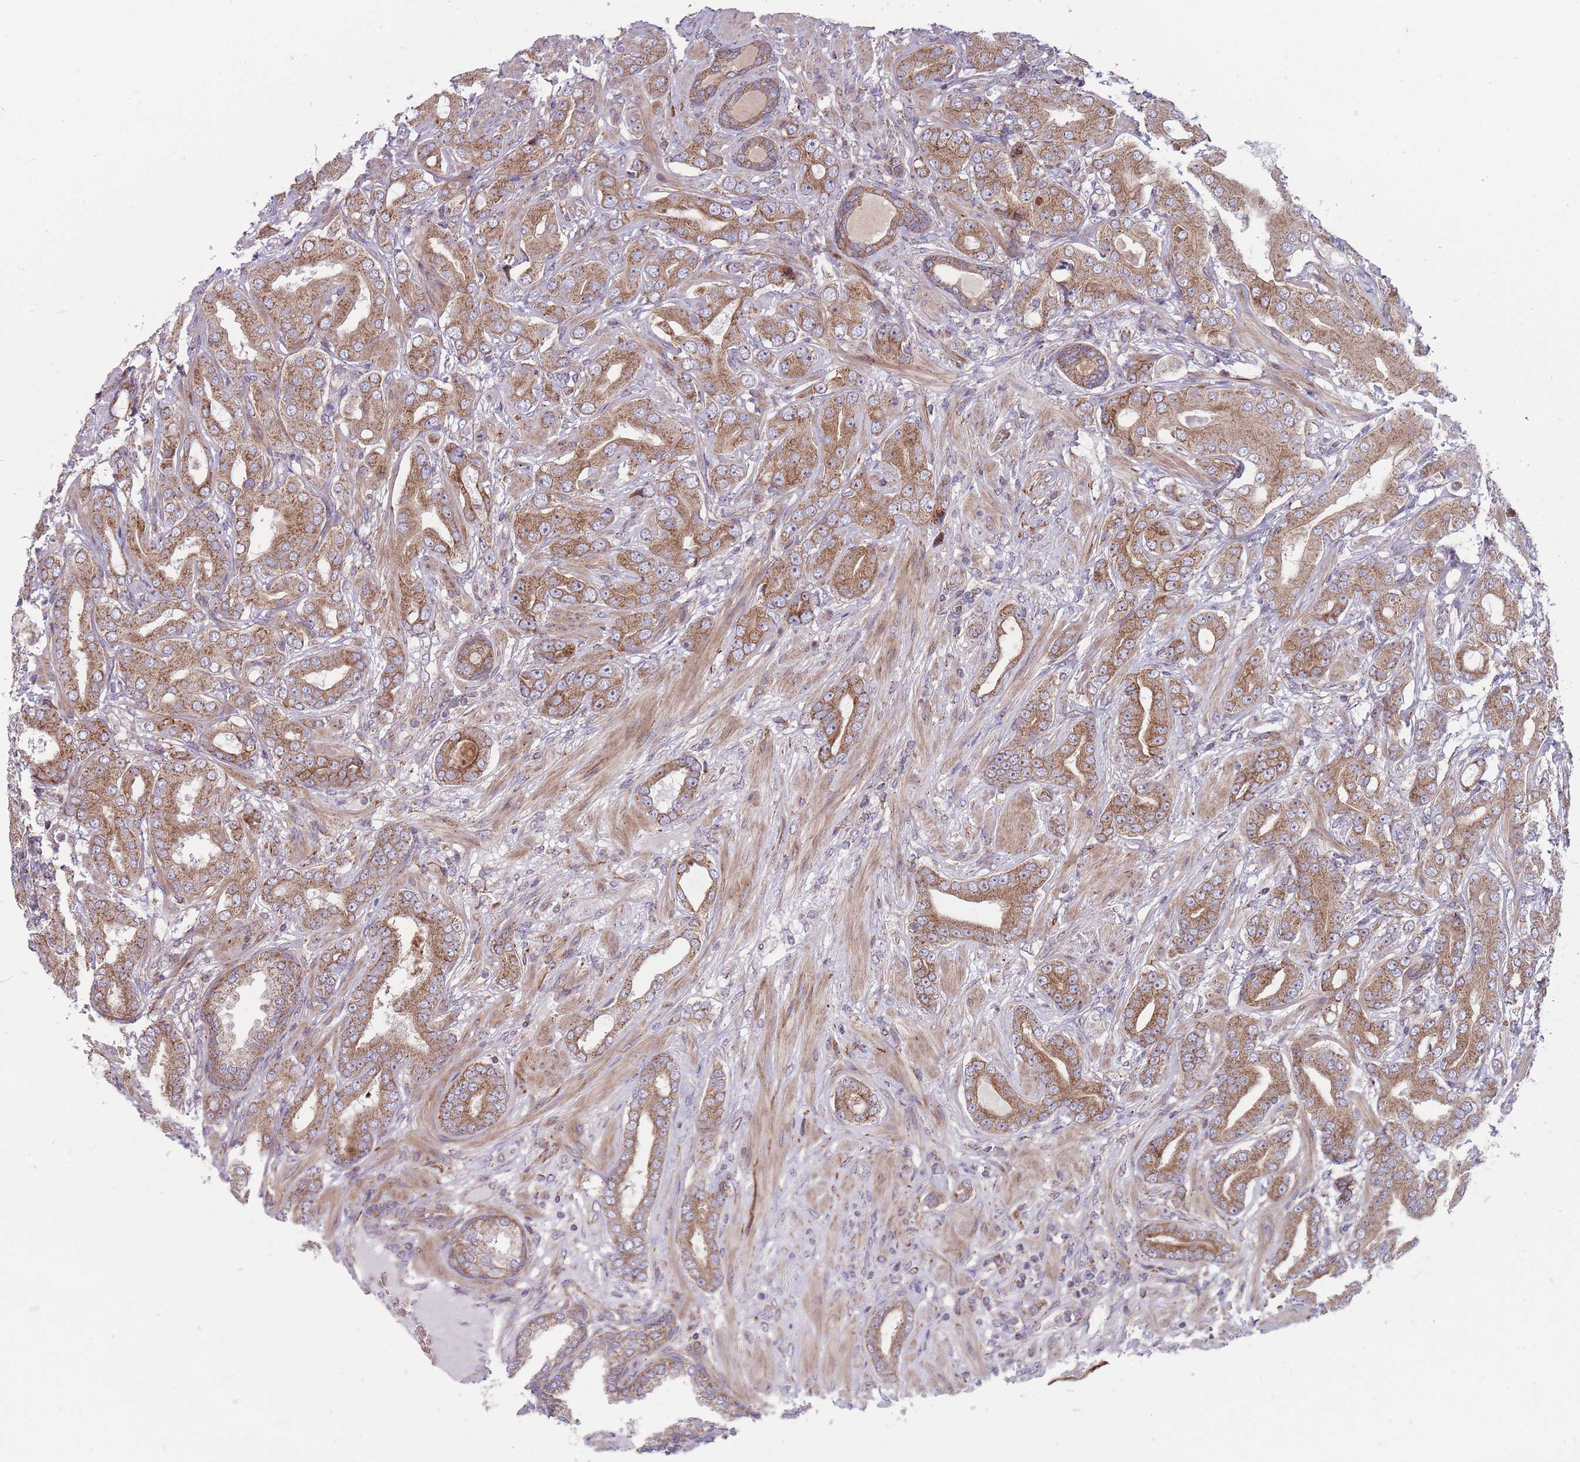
{"staining": {"intensity": "strong", "quantity": ">75%", "location": "cytoplasmic/membranous"}, "tissue": "prostate cancer", "cell_type": "Tumor cells", "image_type": "cancer", "snomed": [{"axis": "morphology", "description": "Adenocarcinoma, Low grade"}, {"axis": "topography", "description": "Prostate"}], "caption": "Protein expression analysis of prostate adenocarcinoma (low-grade) shows strong cytoplasmic/membranous positivity in about >75% of tumor cells.", "gene": "ANKRD10", "patient": {"sex": "male", "age": 57}}